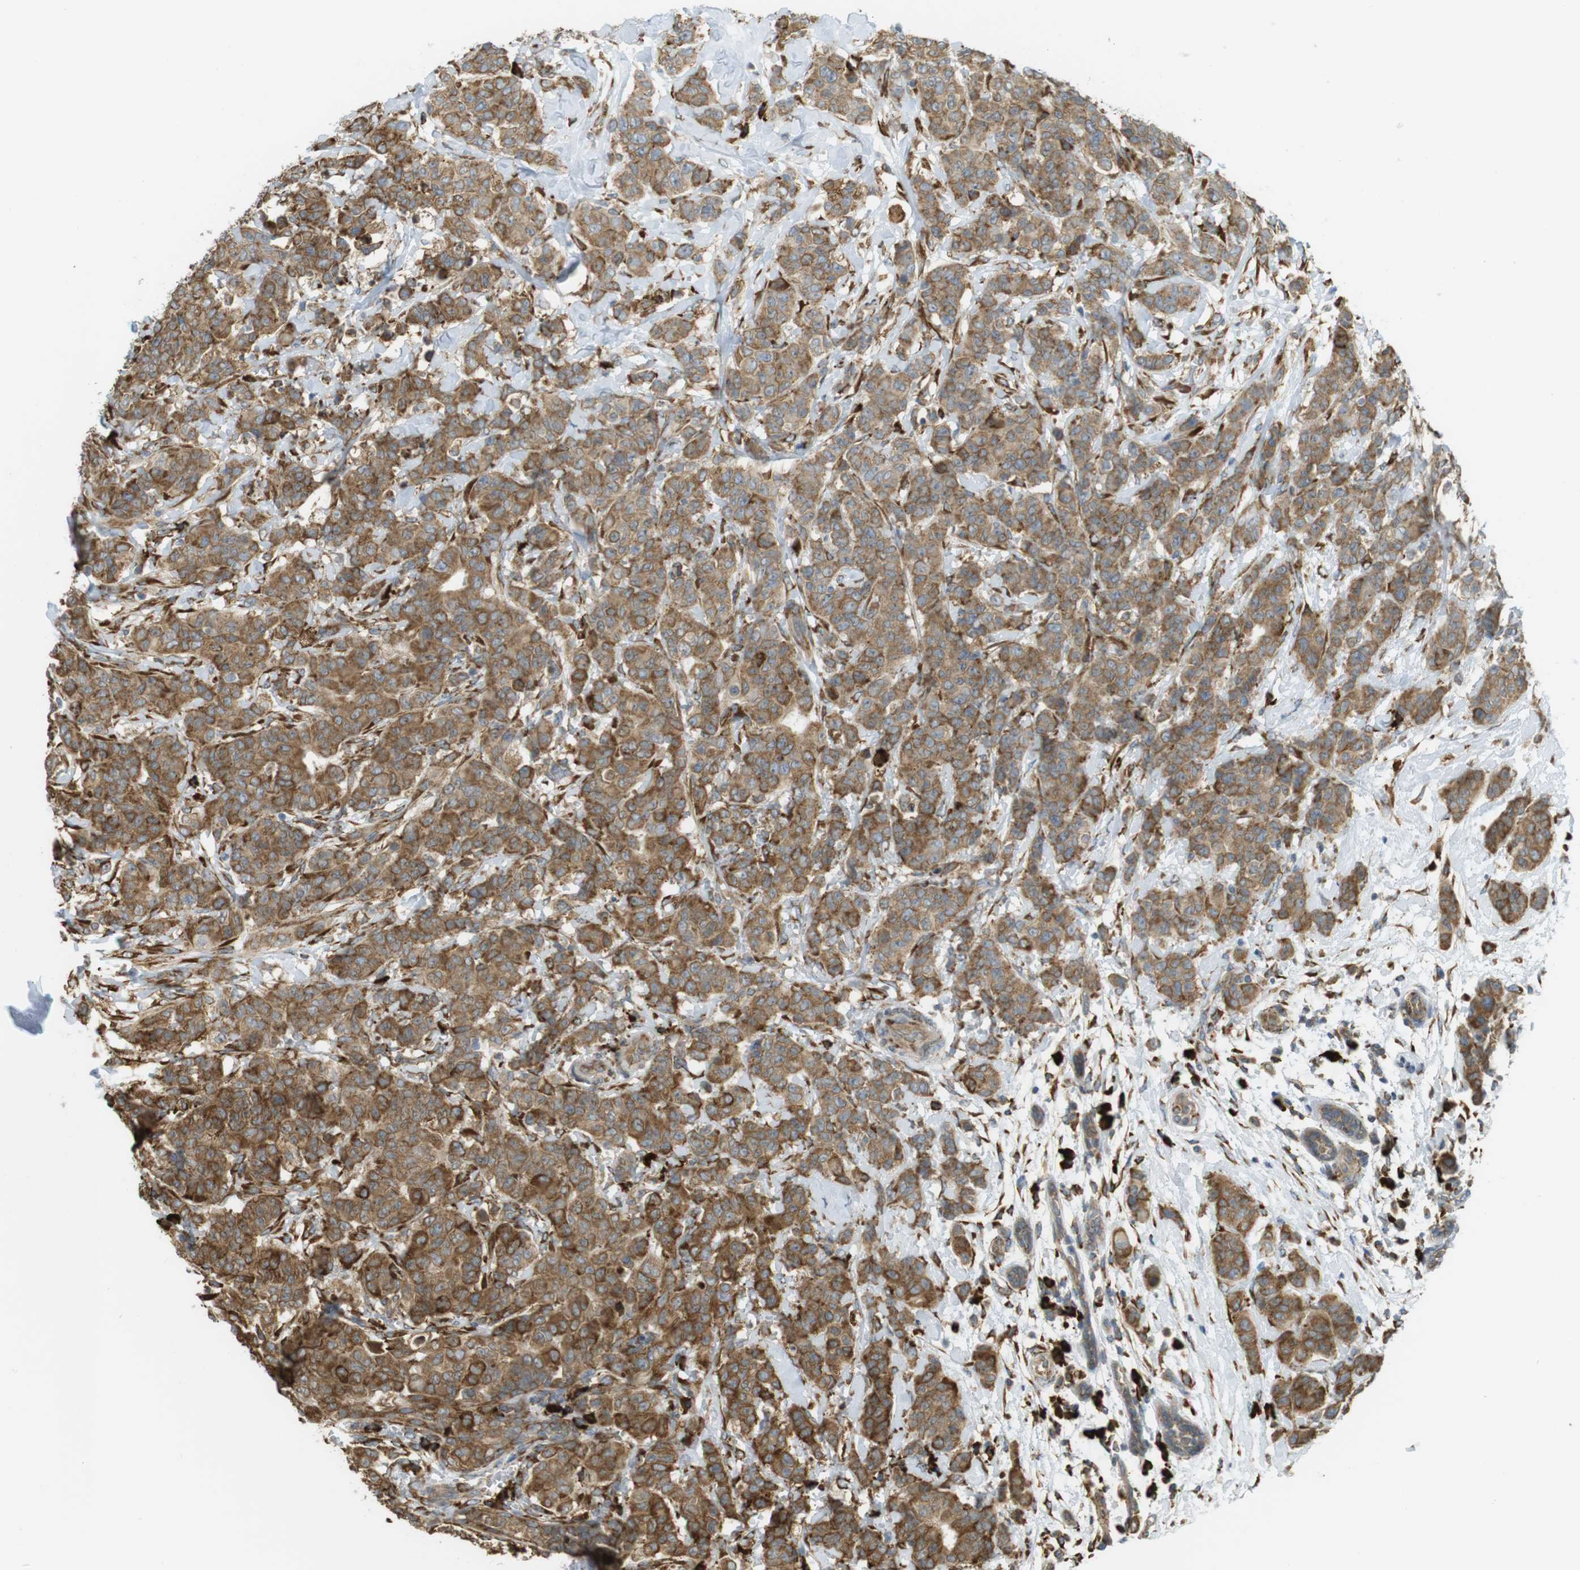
{"staining": {"intensity": "moderate", "quantity": ">75%", "location": "cytoplasmic/membranous"}, "tissue": "breast cancer", "cell_type": "Tumor cells", "image_type": "cancer", "snomed": [{"axis": "morphology", "description": "Normal tissue, NOS"}, {"axis": "morphology", "description": "Duct carcinoma"}, {"axis": "topography", "description": "Breast"}], "caption": "Breast infiltrating ductal carcinoma stained with a protein marker displays moderate staining in tumor cells.", "gene": "MBOAT2", "patient": {"sex": "female", "age": 40}}